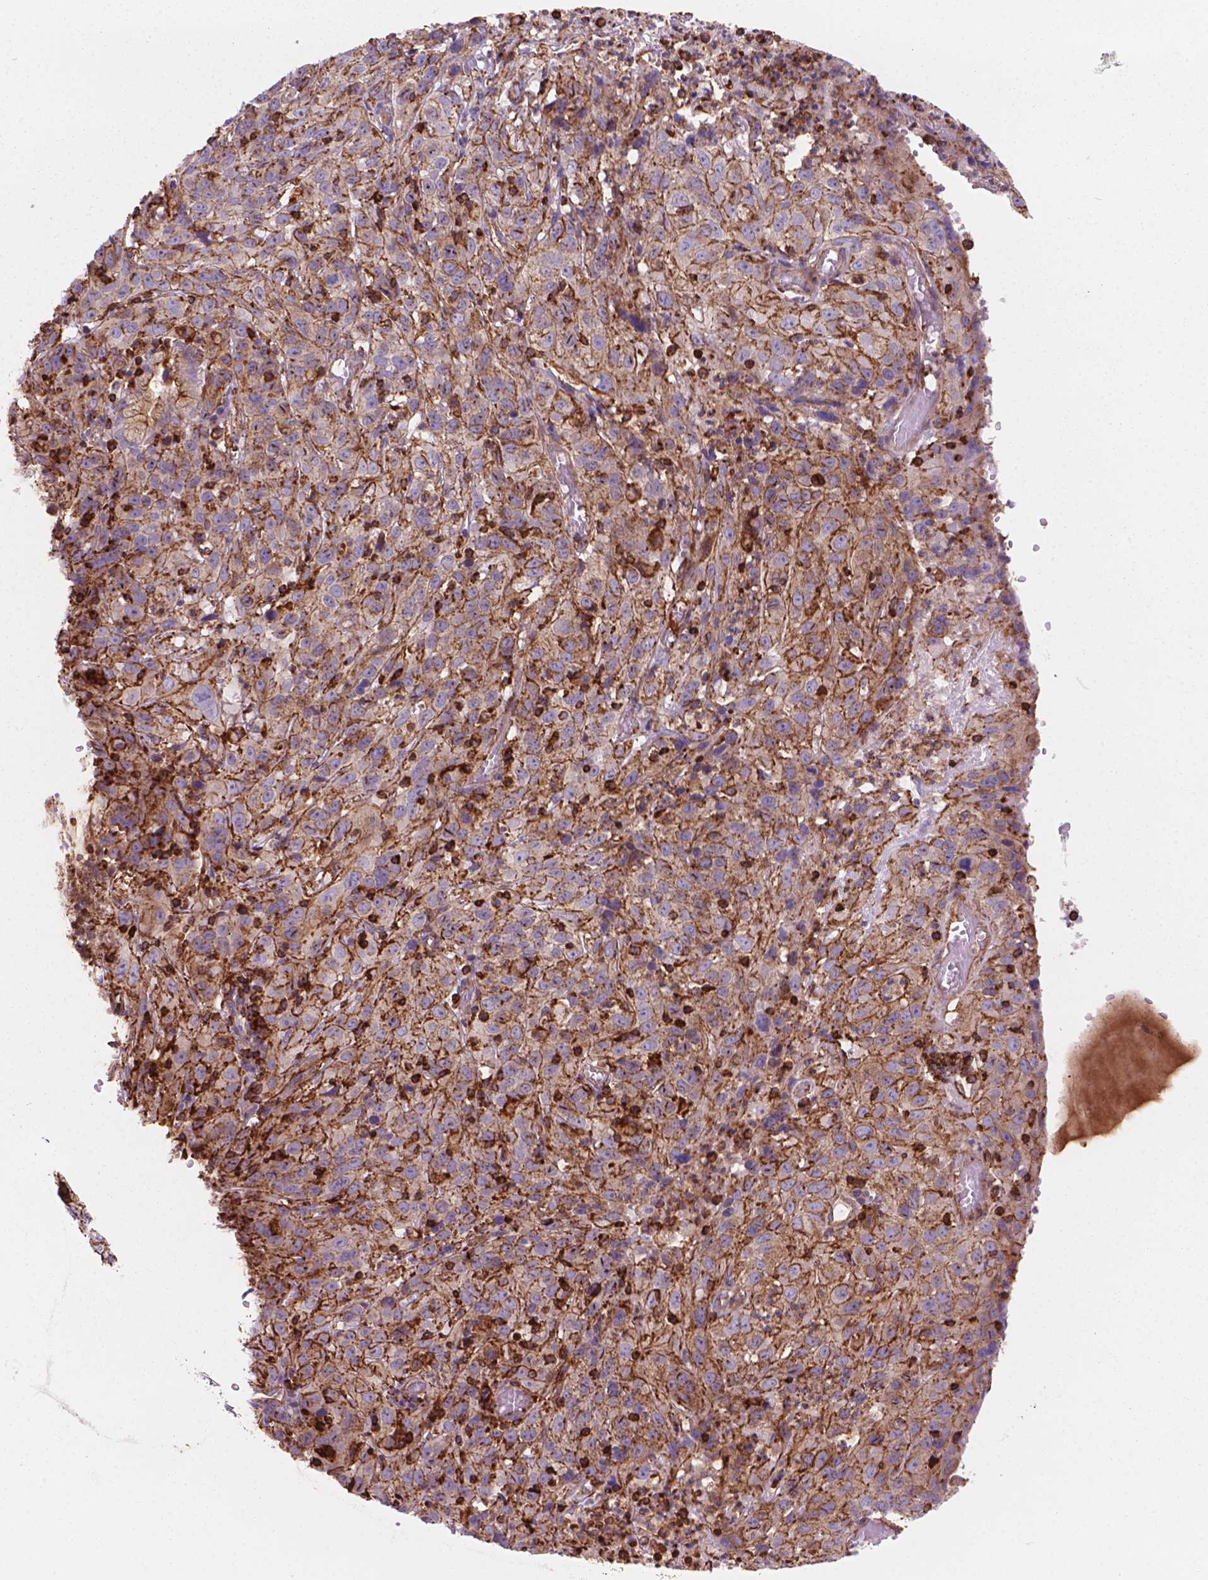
{"staining": {"intensity": "moderate", "quantity": "<25%", "location": "cytoplasmic/membranous"}, "tissue": "cervical cancer", "cell_type": "Tumor cells", "image_type": "cancer", "snomed": [{"axis": "morphology", "description": "Squamous cell carcinoma, NOS"}, {"axis": "topography", "description": "Cervix"}], "caption": "This photomicrograph shows immunohistochemistry staining of human squamous cell carcinoma (cervical), with low moderate cytoplasmic/membranous positivity in approximately <25% of tumor cells.", "gene": "PATJ", "patient": {"sex": "female", "age": 32}}